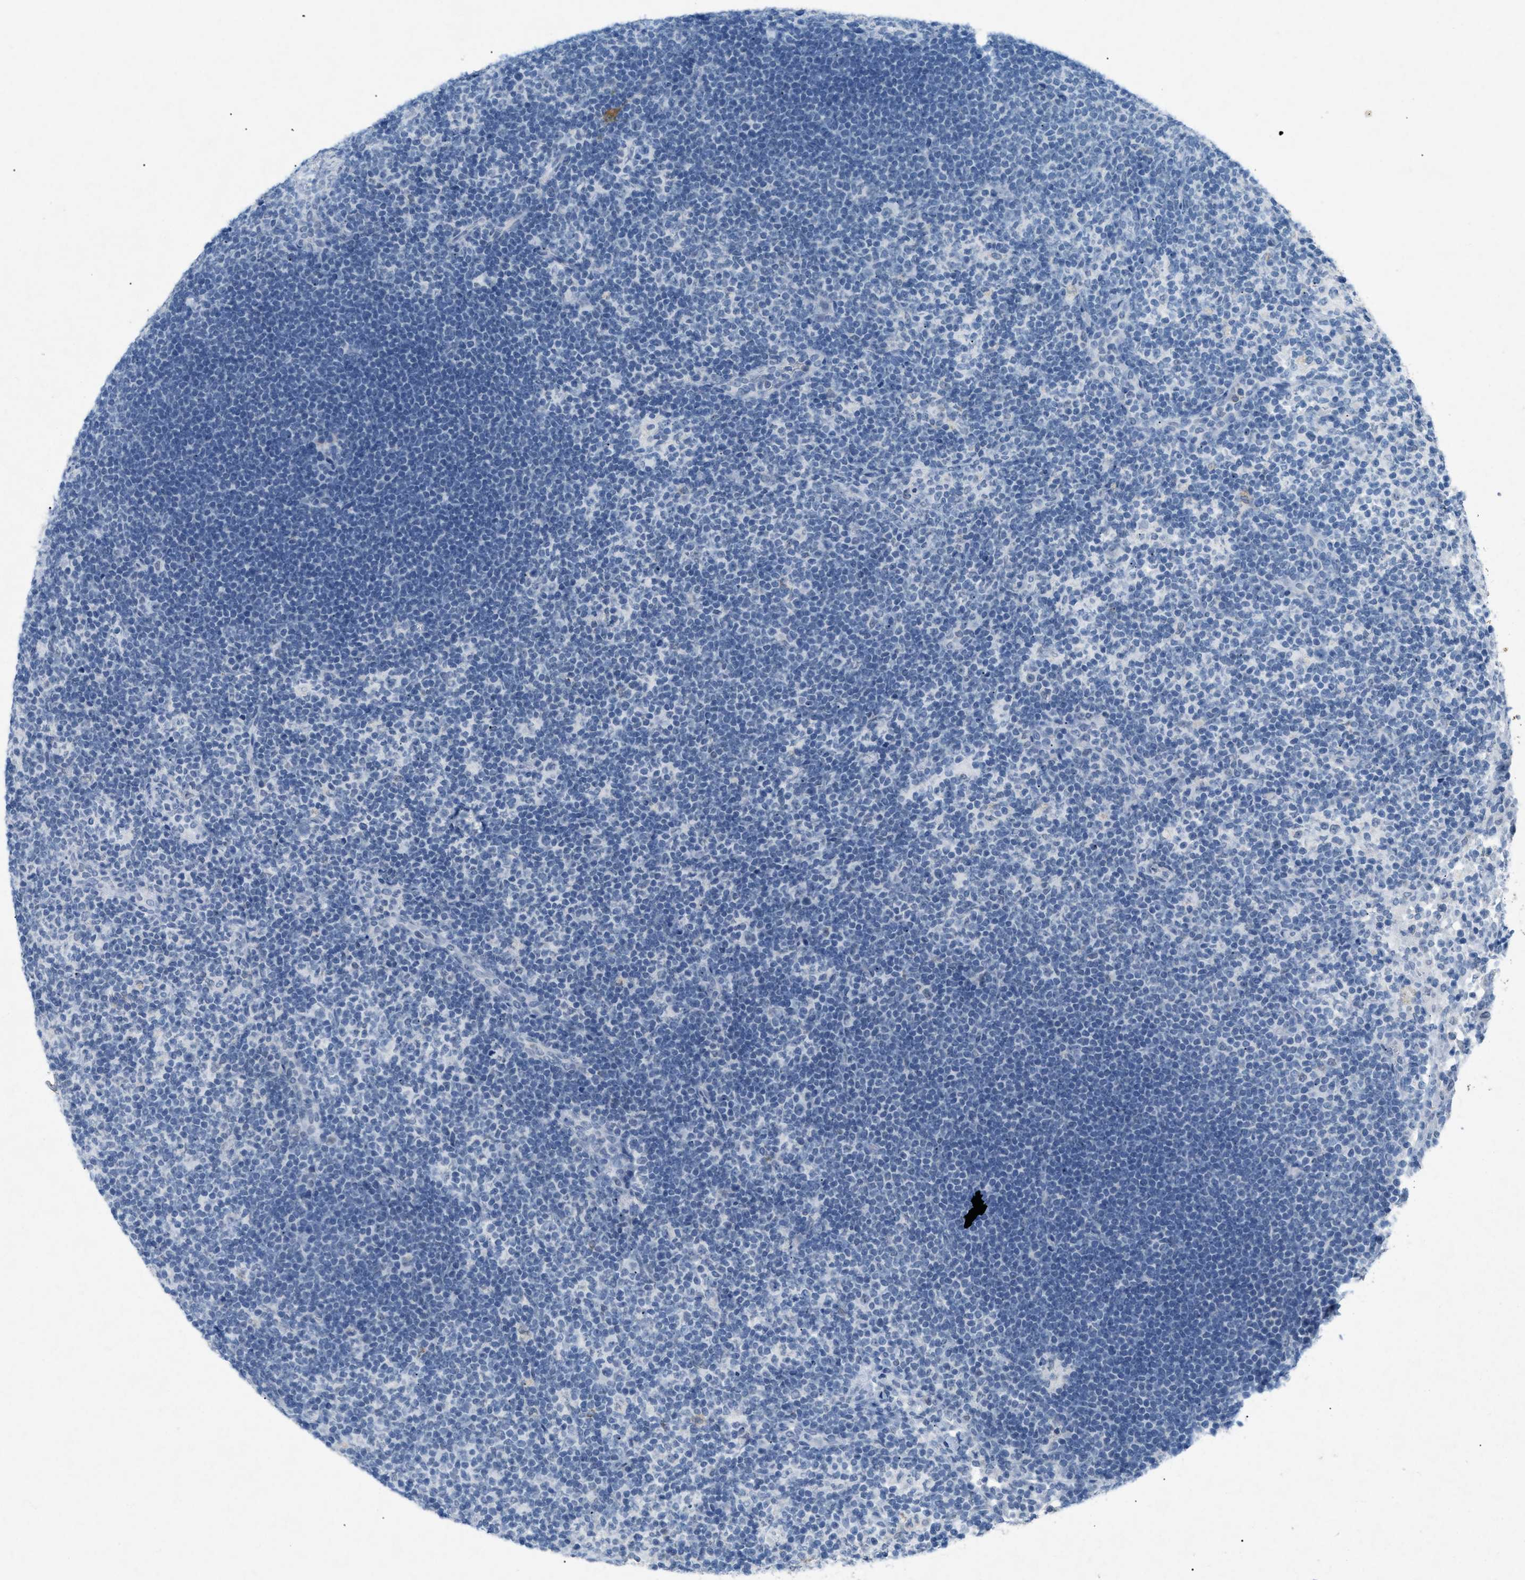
{"staining": {"intensity": "negative", "quantity": "none", "location": "none"}, "tissue": "lymph node", "cell_type": "Germinal center cells", "image_type": "normal", "snomed": [{"axis": "morphology", "description": "Normal tissue, NOS"}, {"axis": "morphology", "description": "Carcinoid, malignant, NOS"}, {"axis": "topography", "description": "Lymph node"}], "caption": "DAB (3,3'-diaminobenzidine) immunohistochemical staining of benign human lymph node displays no significant expression in germinal center cells. (Stains: DAB immunohistochemistry with hematoxylin counter stain, Microscopy: brightfield microscopy at high magnification).", "gene": "TASOR", "patient": {"sex": "male", "age": 47}}